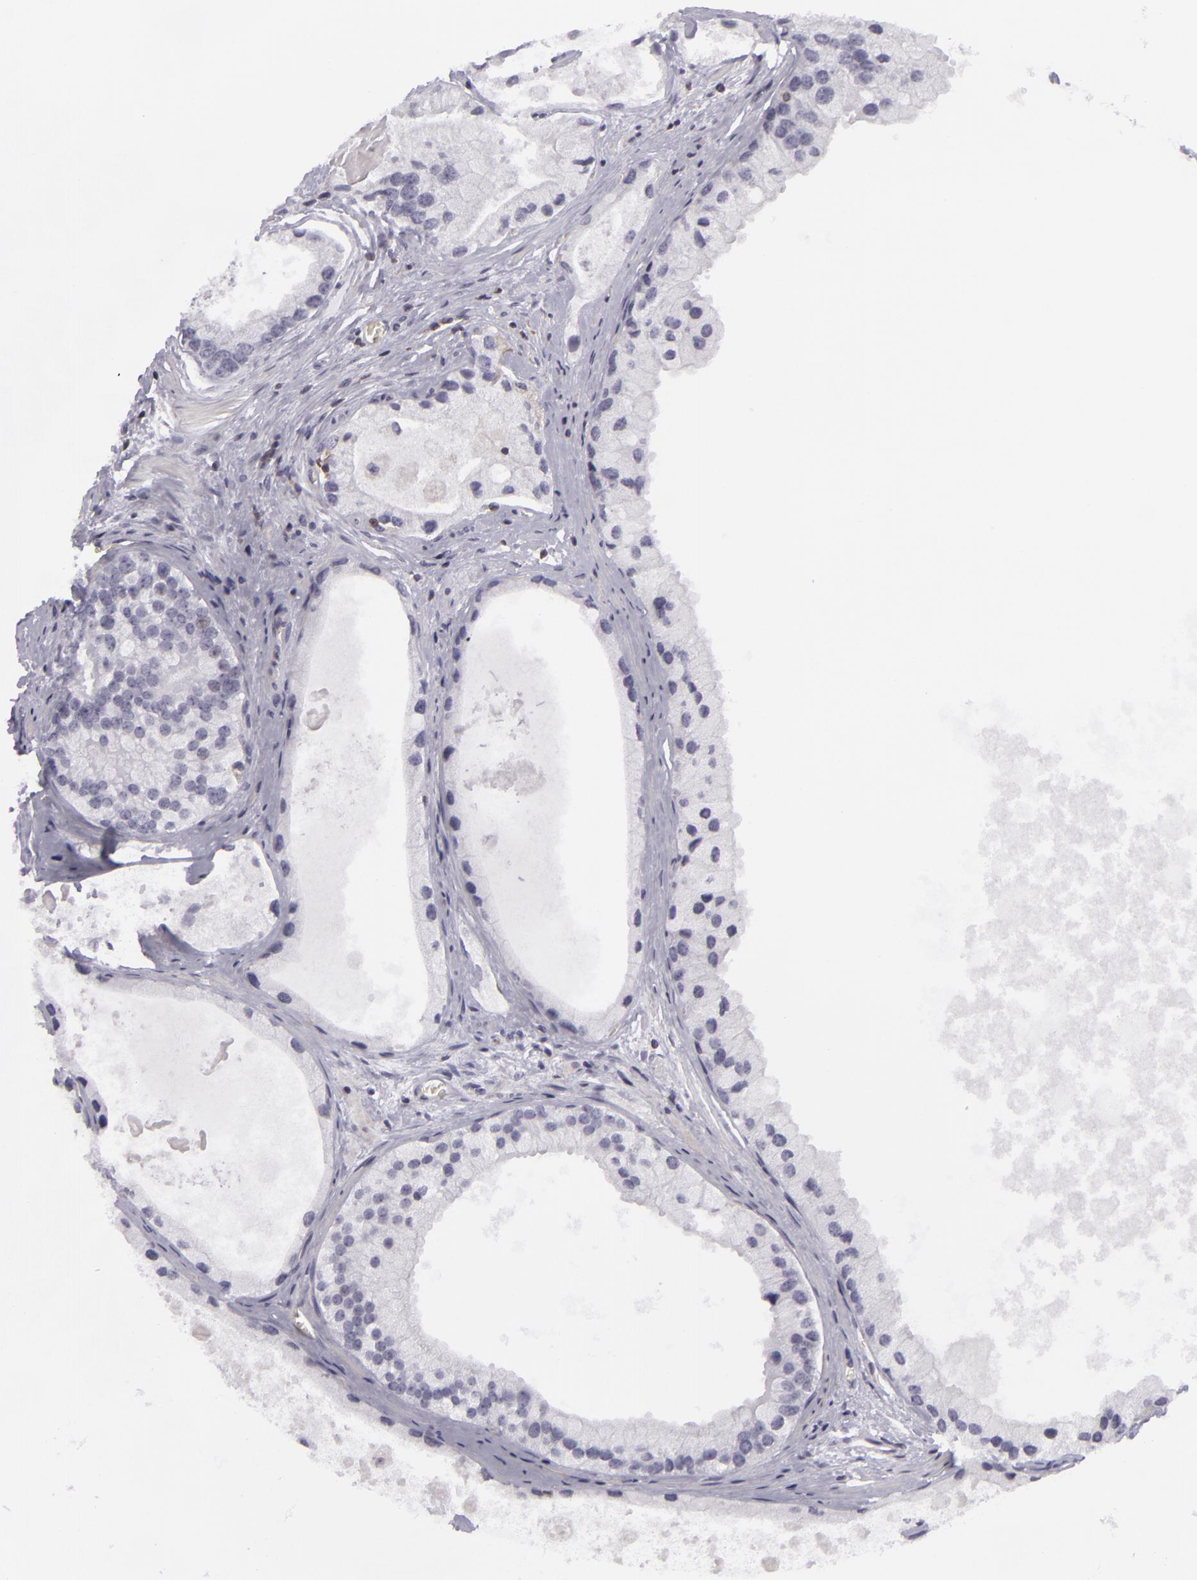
{"staining": {"intensity": "negative", "quantity": "none", "location": "none"}, "tissue": "prostate cancer", "cell_type": "Tumor cells", "image_type": "cancer", "snomed": [{"axis": "morphology", "description": "Adenocarcinoma, Medium grade"}, {"axis": "topography", "description": "Prostate"}], "caption": "An image of human prostate cancer (medium-grade adenocarcinoma) is negative for staining in tumor cells. Brightfield microscopy of IHC stained with DAB (3,3'-diaminobenzidine) (brown) and hematoxylin (blue), captured at high magnification.", "gene": "KCNAB2", "patient": {"sex": "male", "age": 70}}